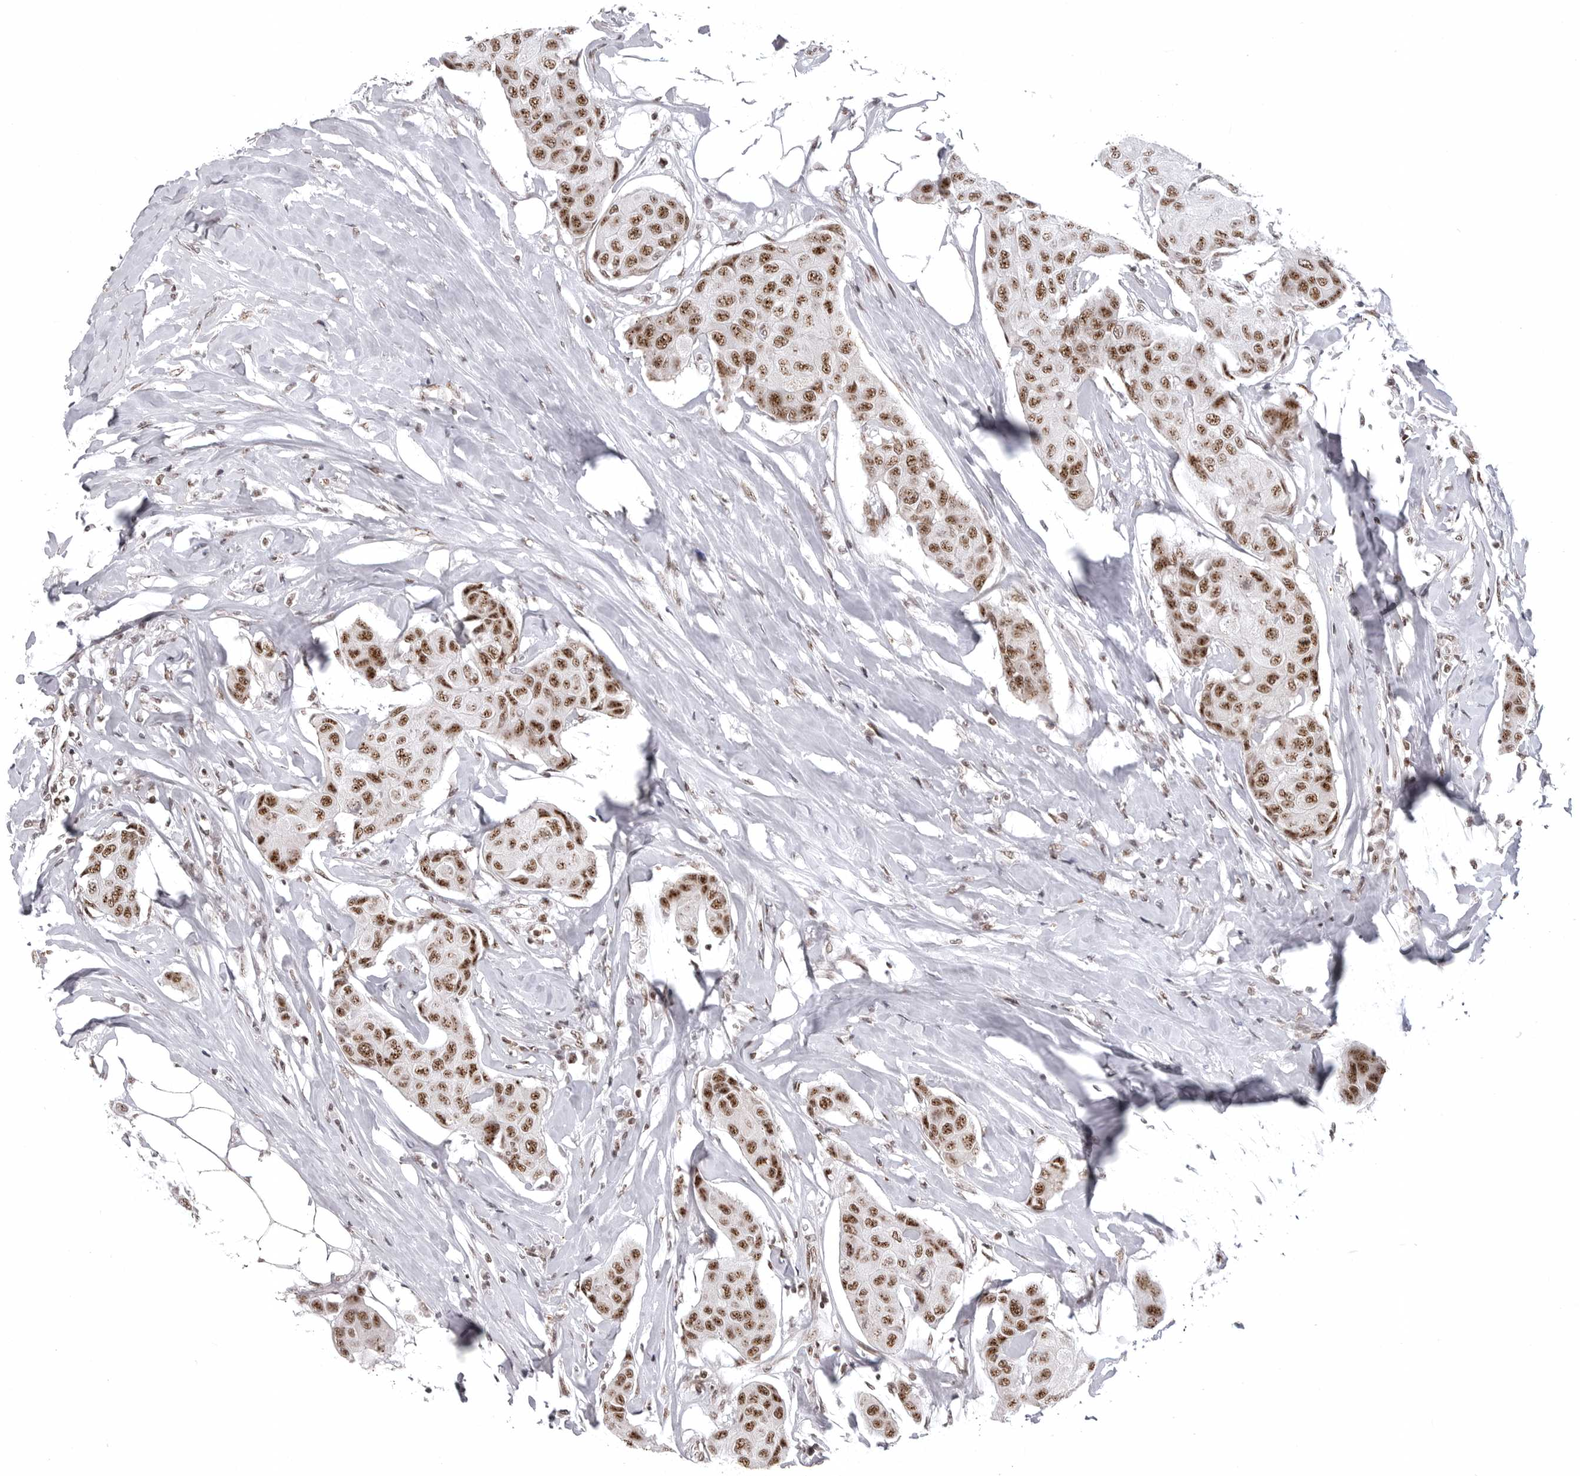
{"staining": {"intensity": "strong", "quantity": ">75%", "location": "nuclear"}, "tissue": "breast cancer", "cell_type": "Tumor cells", "image_type": "cancer", "snomed": [{"axis": "morphology", "description": "Duct carcinoma"}, {"axis": "topography", "description": "Breast"}], "caption": "Protein staining of breast cancer (infiltrating ductal carcinoma) tissue exhibits strong nuclear expression in approximately >75% of tumor cells.", "gene": "WRAP53", "patient": {"sex": "female", "age": 80}}